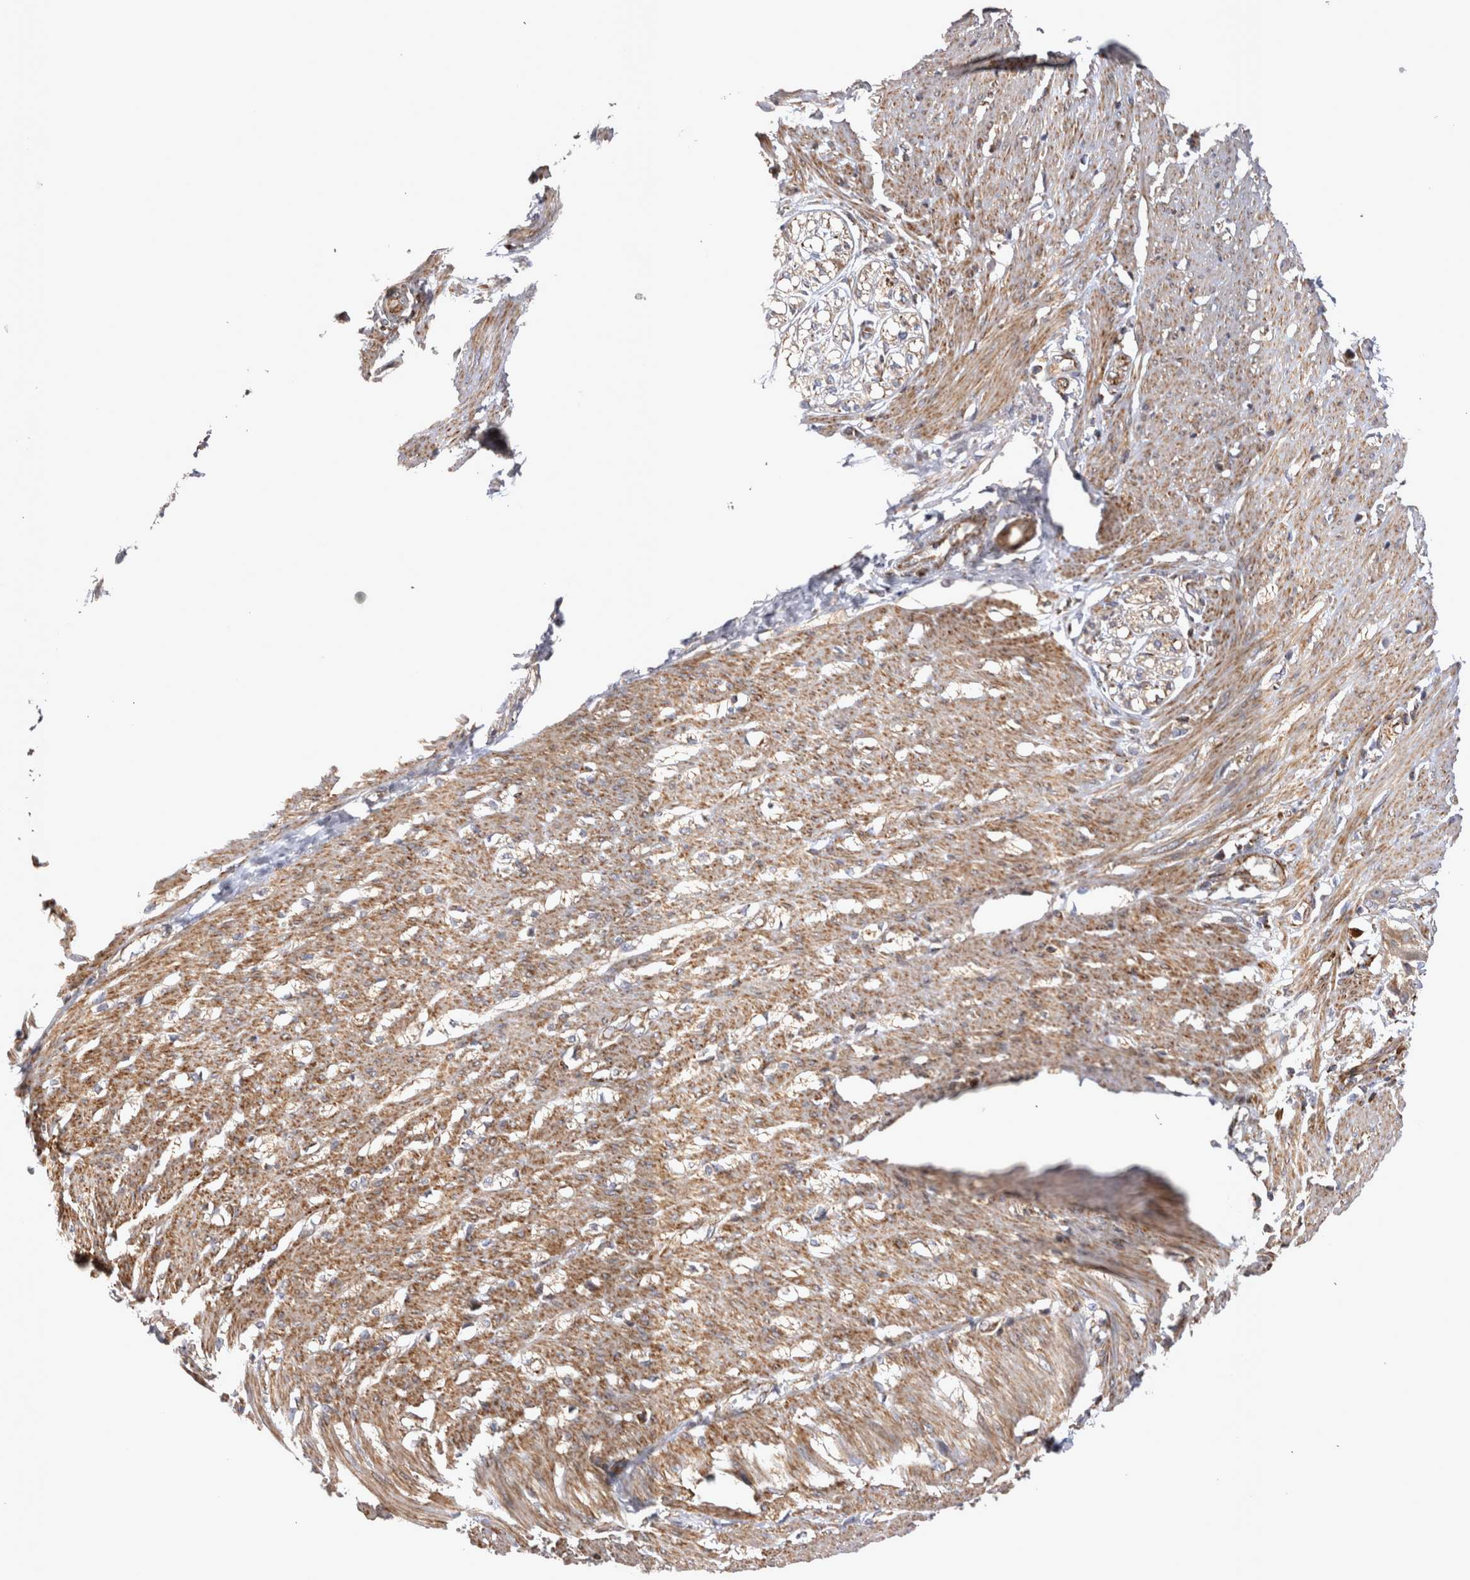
{"staining": {"intensity": "moderate", "quantity": ">75%", "location": "cytoplasmic/membranous"}, "tissue": "smooth muscle", "cell_type": "Smooth muscle cells", "image_type": "normal", "snomed": [{"axis": "morphology", "description": "Normal tissue, NOS"}, {"axis": "morphology", "description": "Adenocarcinoma, NOS"}, {"axis": "topography", "description": "Colon"}, {"axis": "topography", "description": "Peripheral nerve tissue"}], "caption": "Moderate cytoplasmic/membranous positivity is appreciated in approximately >75% of smooth muscle cells in normal smooth muscle.", "gene": "TSPOAP1", "patient": {"sex": "male", "age": 14}}